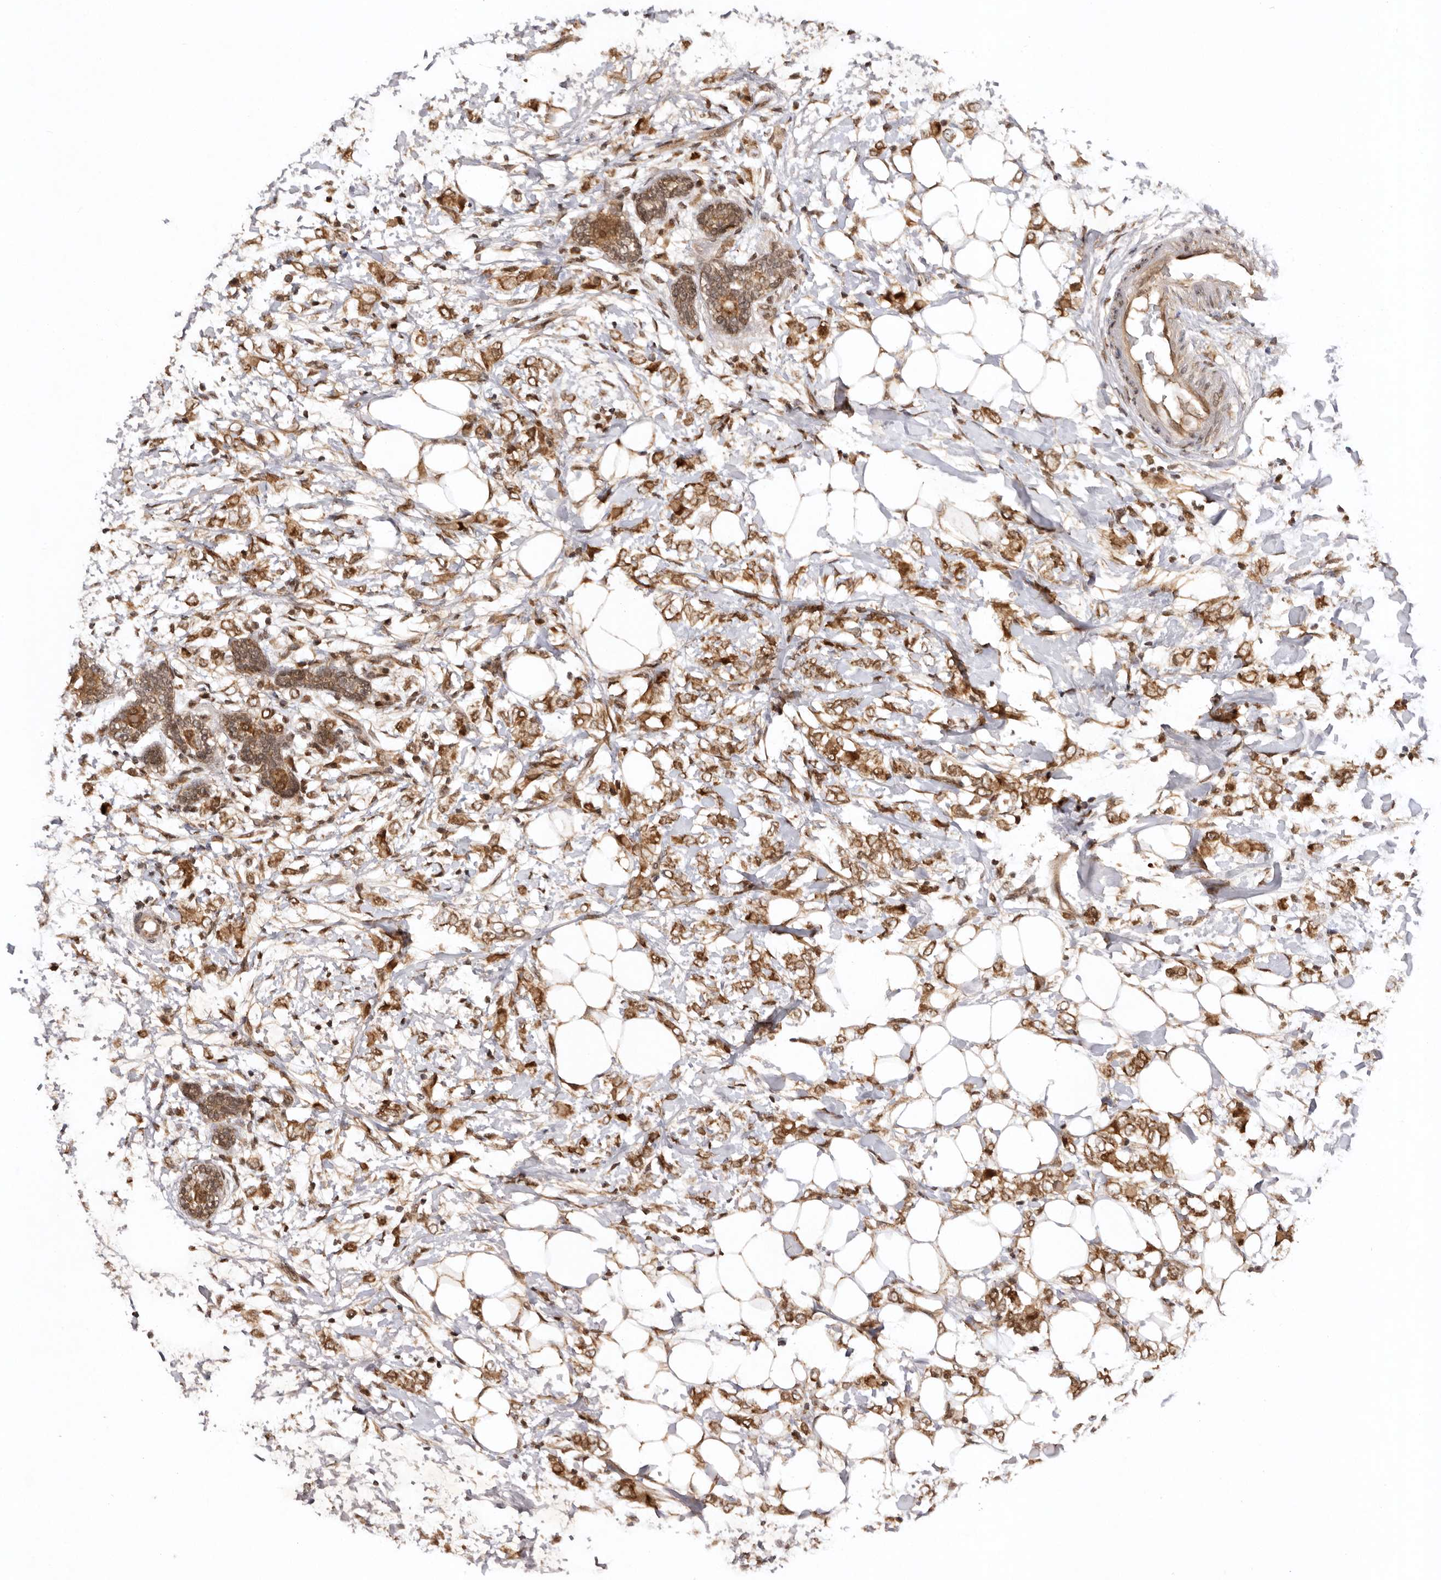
{"staining": {"intensity": "moderate", "quantity": ">75%", "location": "cytoplasmic/membranous,nuclear"}, "tissue": "breast cancer", "cell_type": "Tumor cells", "image_type": "cancer", "snomed": [{"axis": "morphology", "description": "Normal tissue, NOS"}, {"axis": "morphology", "description": "Lobular carcinoma"}, {"axis": "topography", "description": "Breast"}], "caption": "A brown stain shows moderate cytoplasmic/membranous and nuclear staining of a protein in human breast cancer tumor cells.", "gene": "TARS2", "patient": {"sex": "female", "age": 47}}